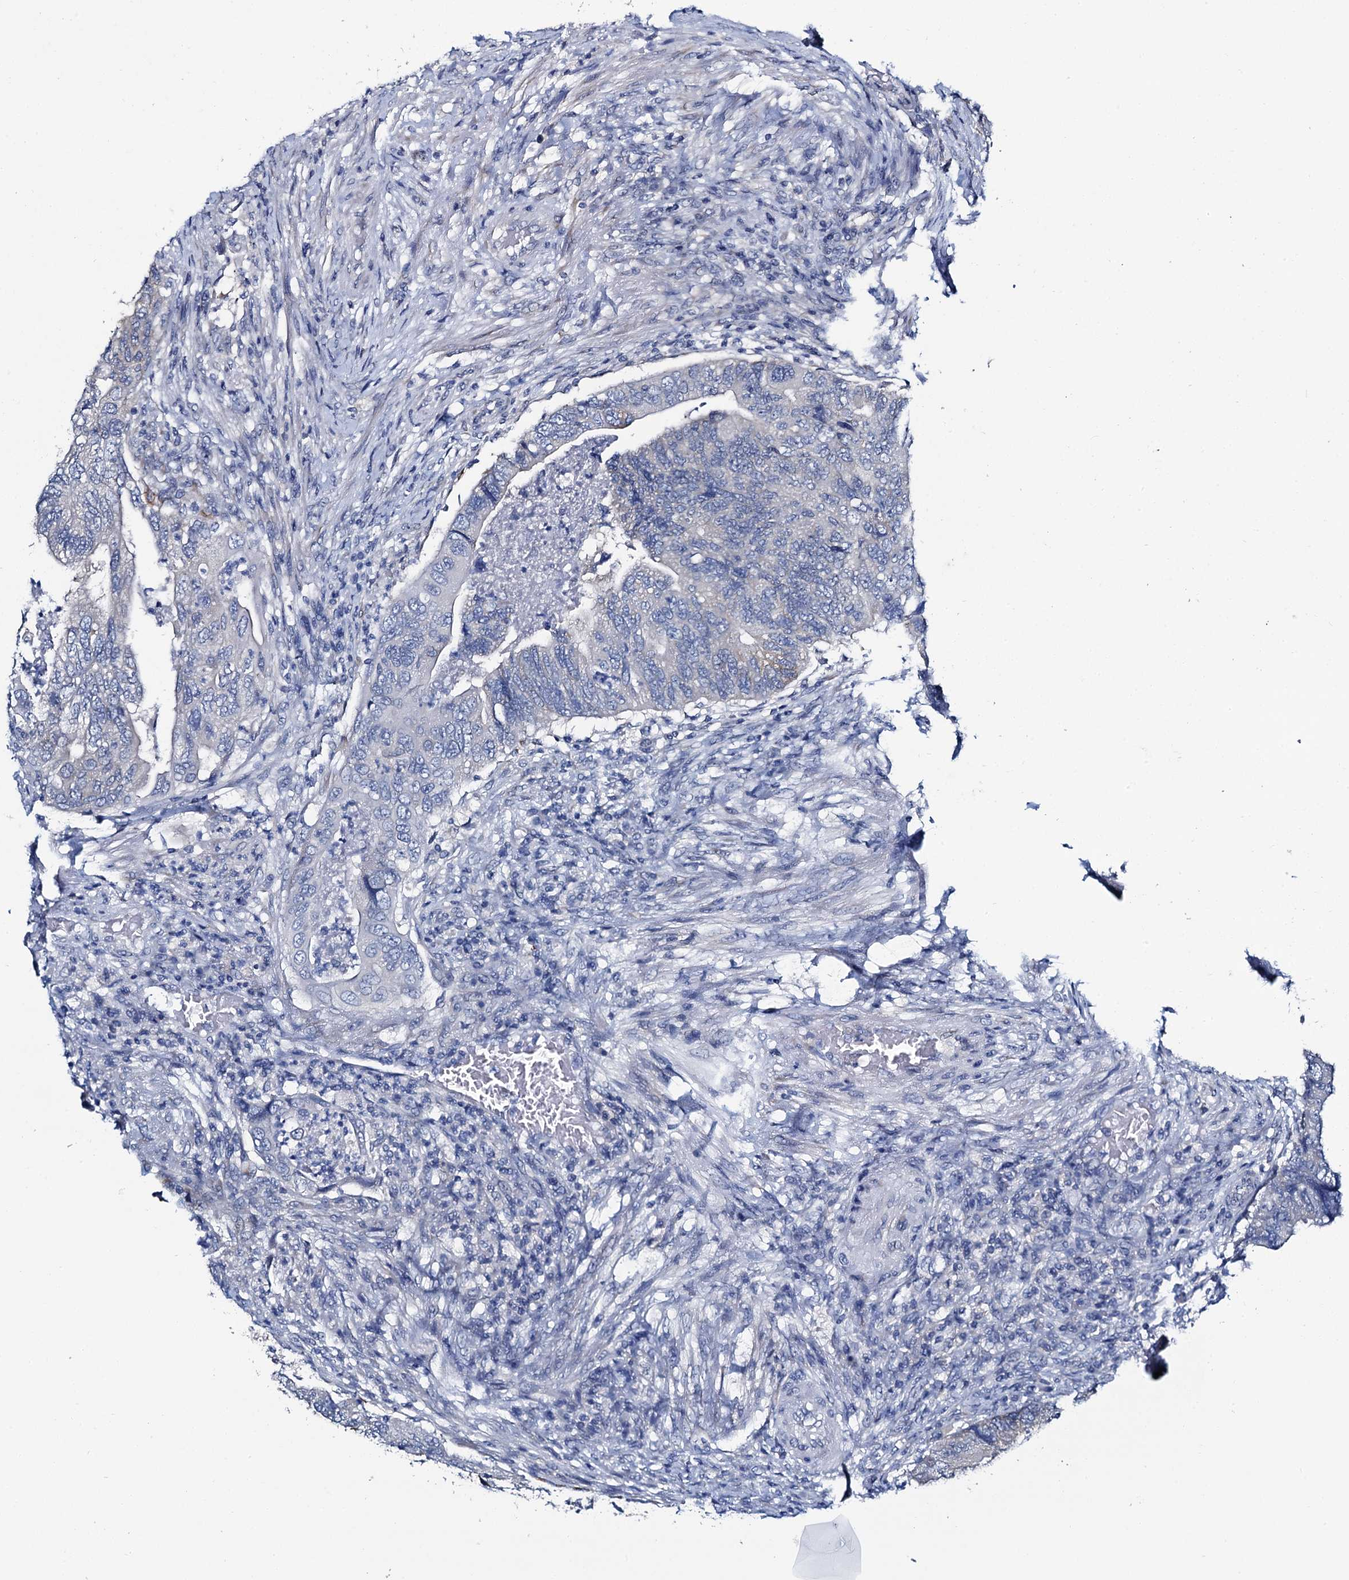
{"staining": {"intensity": "weak", "quantity": "<25%", "location": "cytoplasmic/membranous"}, "tissue": "colorectal cancer", "cell_type": "Tumor cells", "image_type": "cancer", "snomed": [{"axis": "morphology", "description": "Adenocarcinoma, NOS"}, {"axis": "topography", "description": "Rectum"}], "caption": "This is a photomicrograph of immunohistochemistry staining of adenocarcinoma (colorectal), which shows no staining in tumor cells.", "gene": "MIOX", "patient": {"sex": "male", "age": 63}}